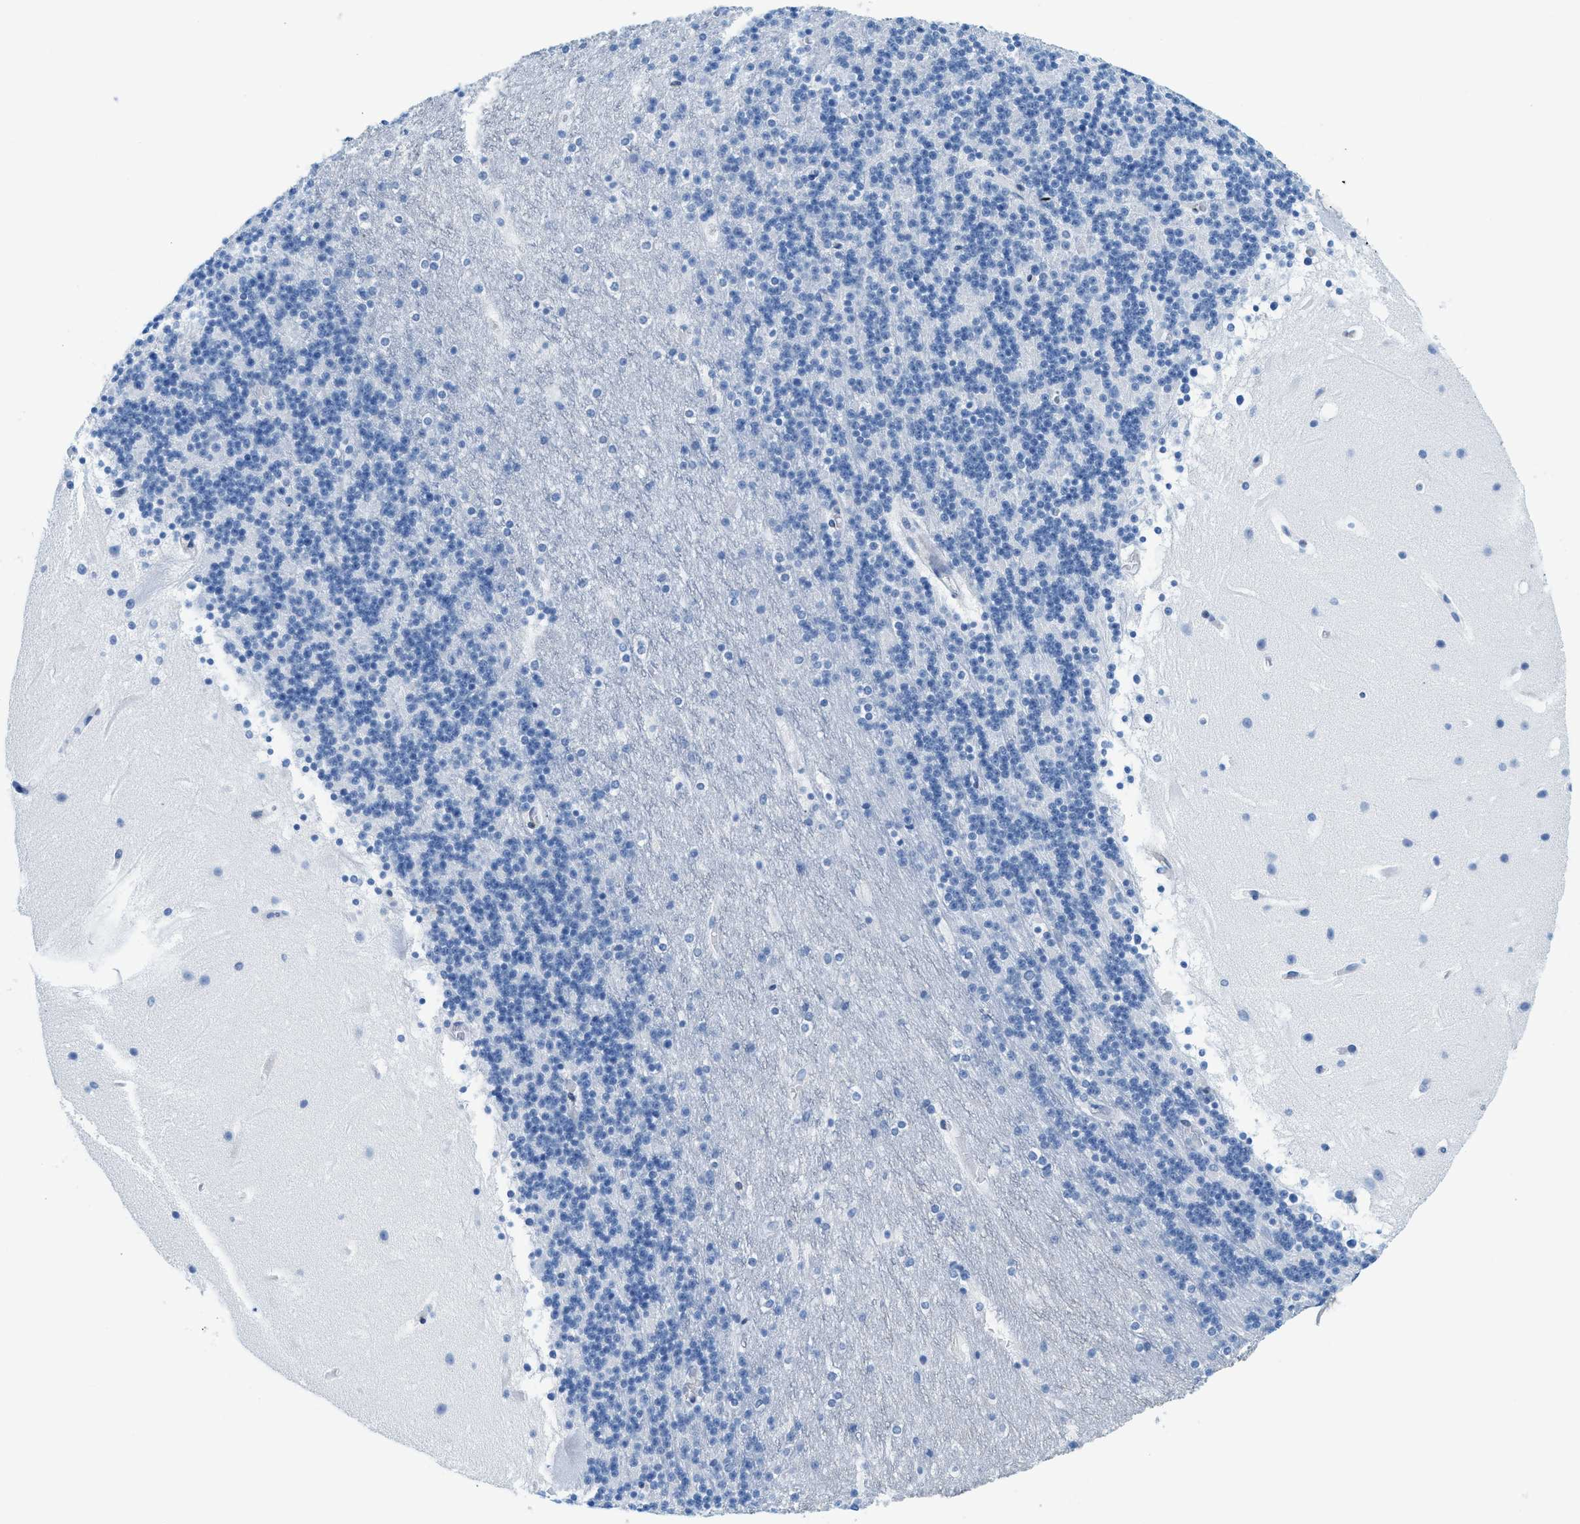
{"staining": {"intensity": "negative", "quantity": "none", "location": "none"}, "tissue": "cerebellum", "cell_type": "Cells in granular layer", "image_type": "normal", "snomed": [{"axis": "morphology", "description": "Normal tissue, NOS"}, {"axis": "topography", "description": "Cerebellum"}], "caption": "This is an immunohistochemistry histopathology image of normal human cerebellum. There is no expression in cells in granular layer.", "gene": "TPSAB1", "patient": {"sex": "male", "age": 45}}